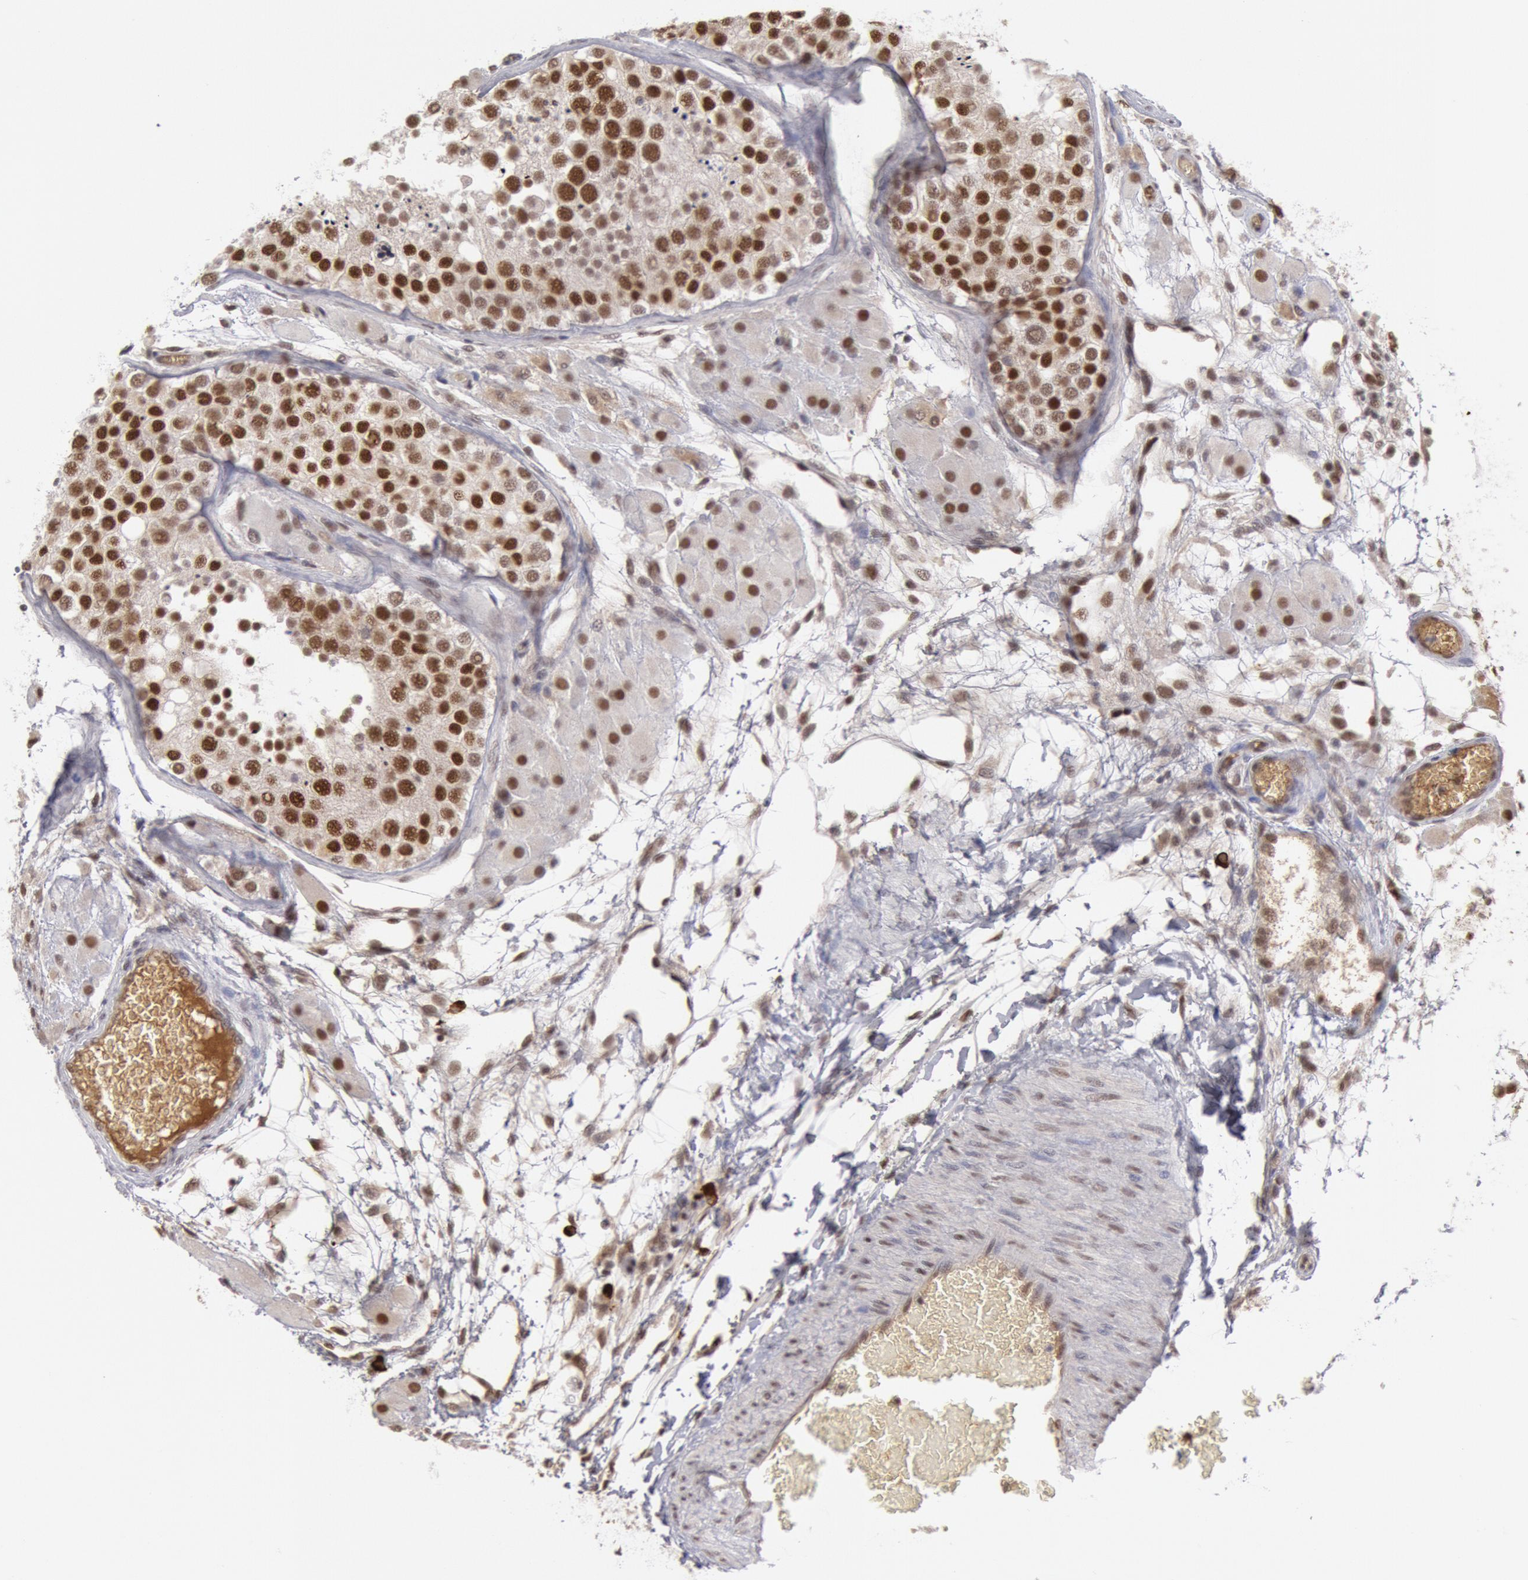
{"staining": {"intensity": "moderate", "quantity": ">75%", "location": "nuclear"}, "tissue": "testis", "cell_type": "Cells in seminiferous ducts", "image_type": "normal", "snomed": [{"axis": "morphology", "description": "Normal tissue, NOS"}, {"axis": "topography", "description": "Testis"}], "caption": "Testis stained for a protein (brown) reveals moderate nuclear positive positivity in approximately >75% of cells in seminiferous ducts.", "gene": "PPP4R3B", "patient": {"sex": "male", "age": 26}}